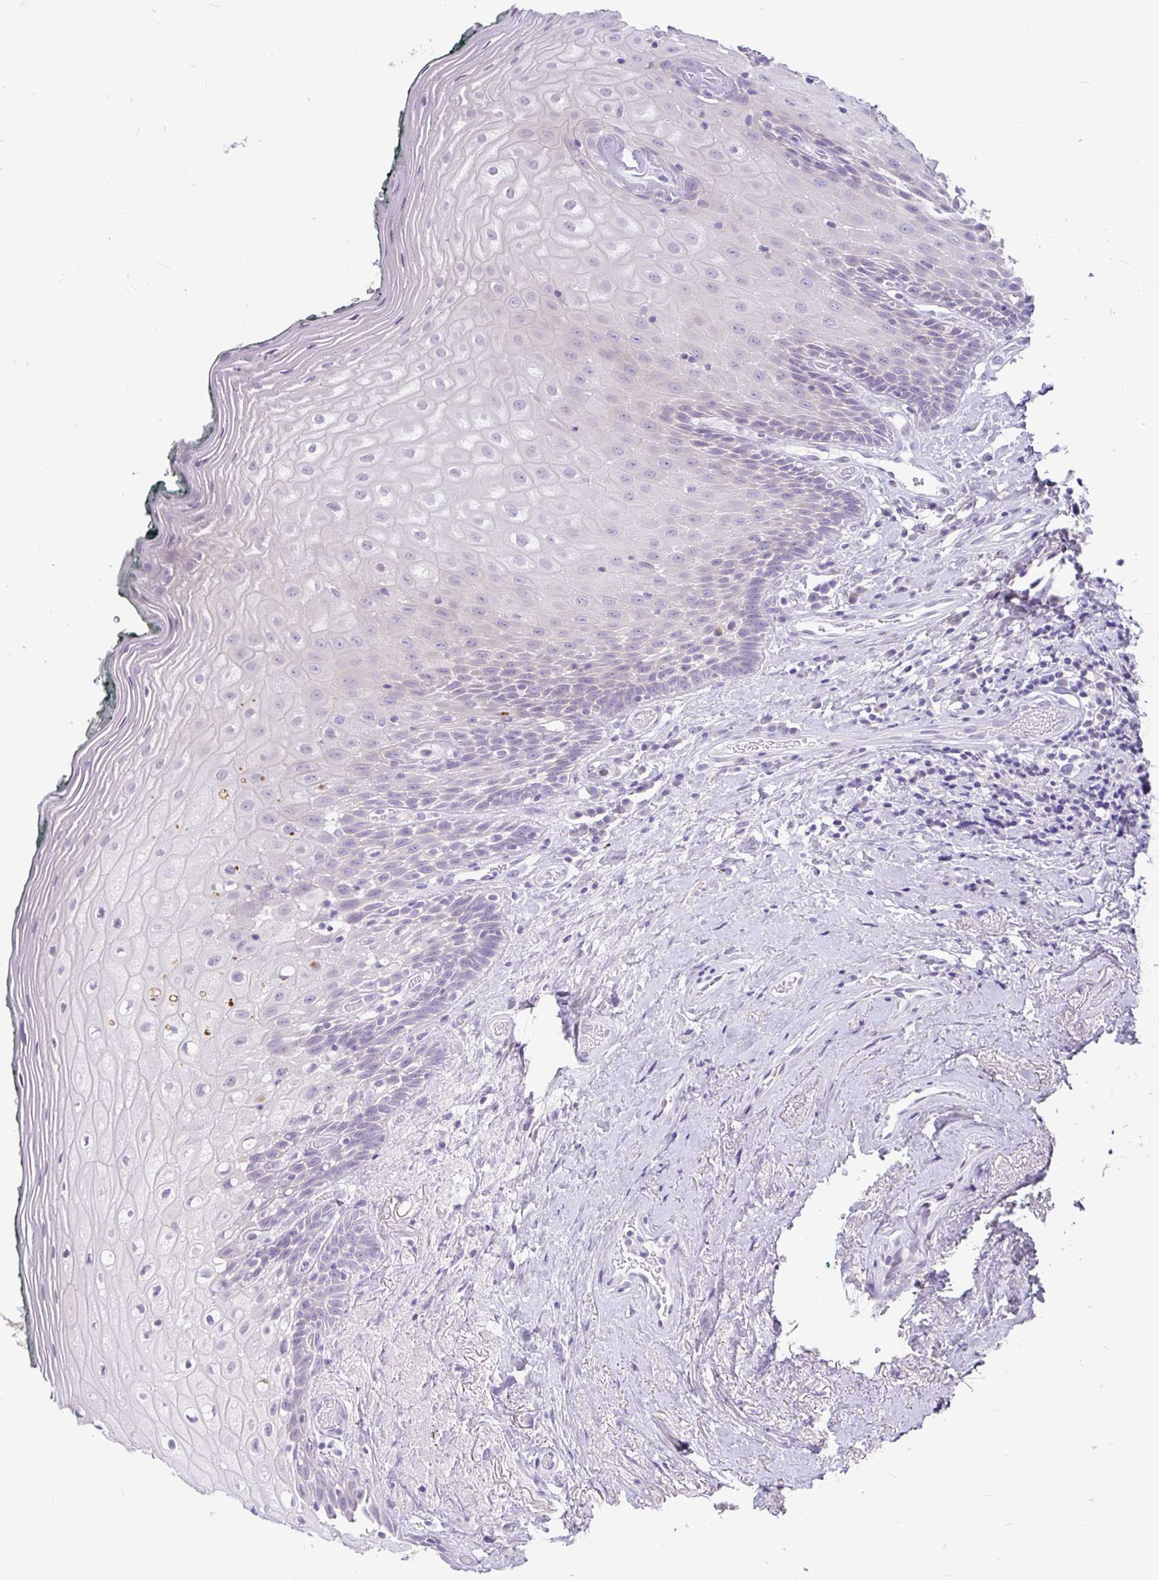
{"staining": {"intensity": "weak", "quantity": "<25%", "location": "cytoplasmic/membranous"}, "tissue": "oral mucosa", "cell_type": "Squamous epithelial cells", "image_type": "normal", "snomed": [{"axis": "morphology", "description": "Normal tissue, NOS"}, {"axis": "morphology", "description": "Squamous cell carcinoma, NOS"}, {"axis": "topography", "description": "Oral tissue"}, {"axis": "topography", "description": "Head-Neck"}], "caption": "Oral mucosa stained for a protein using immunohistochemistry (IHC) displays no staining squamous epithelial cells.", "gene": "KIAA2013", "patient": {"sex": "male", "age": 64}}